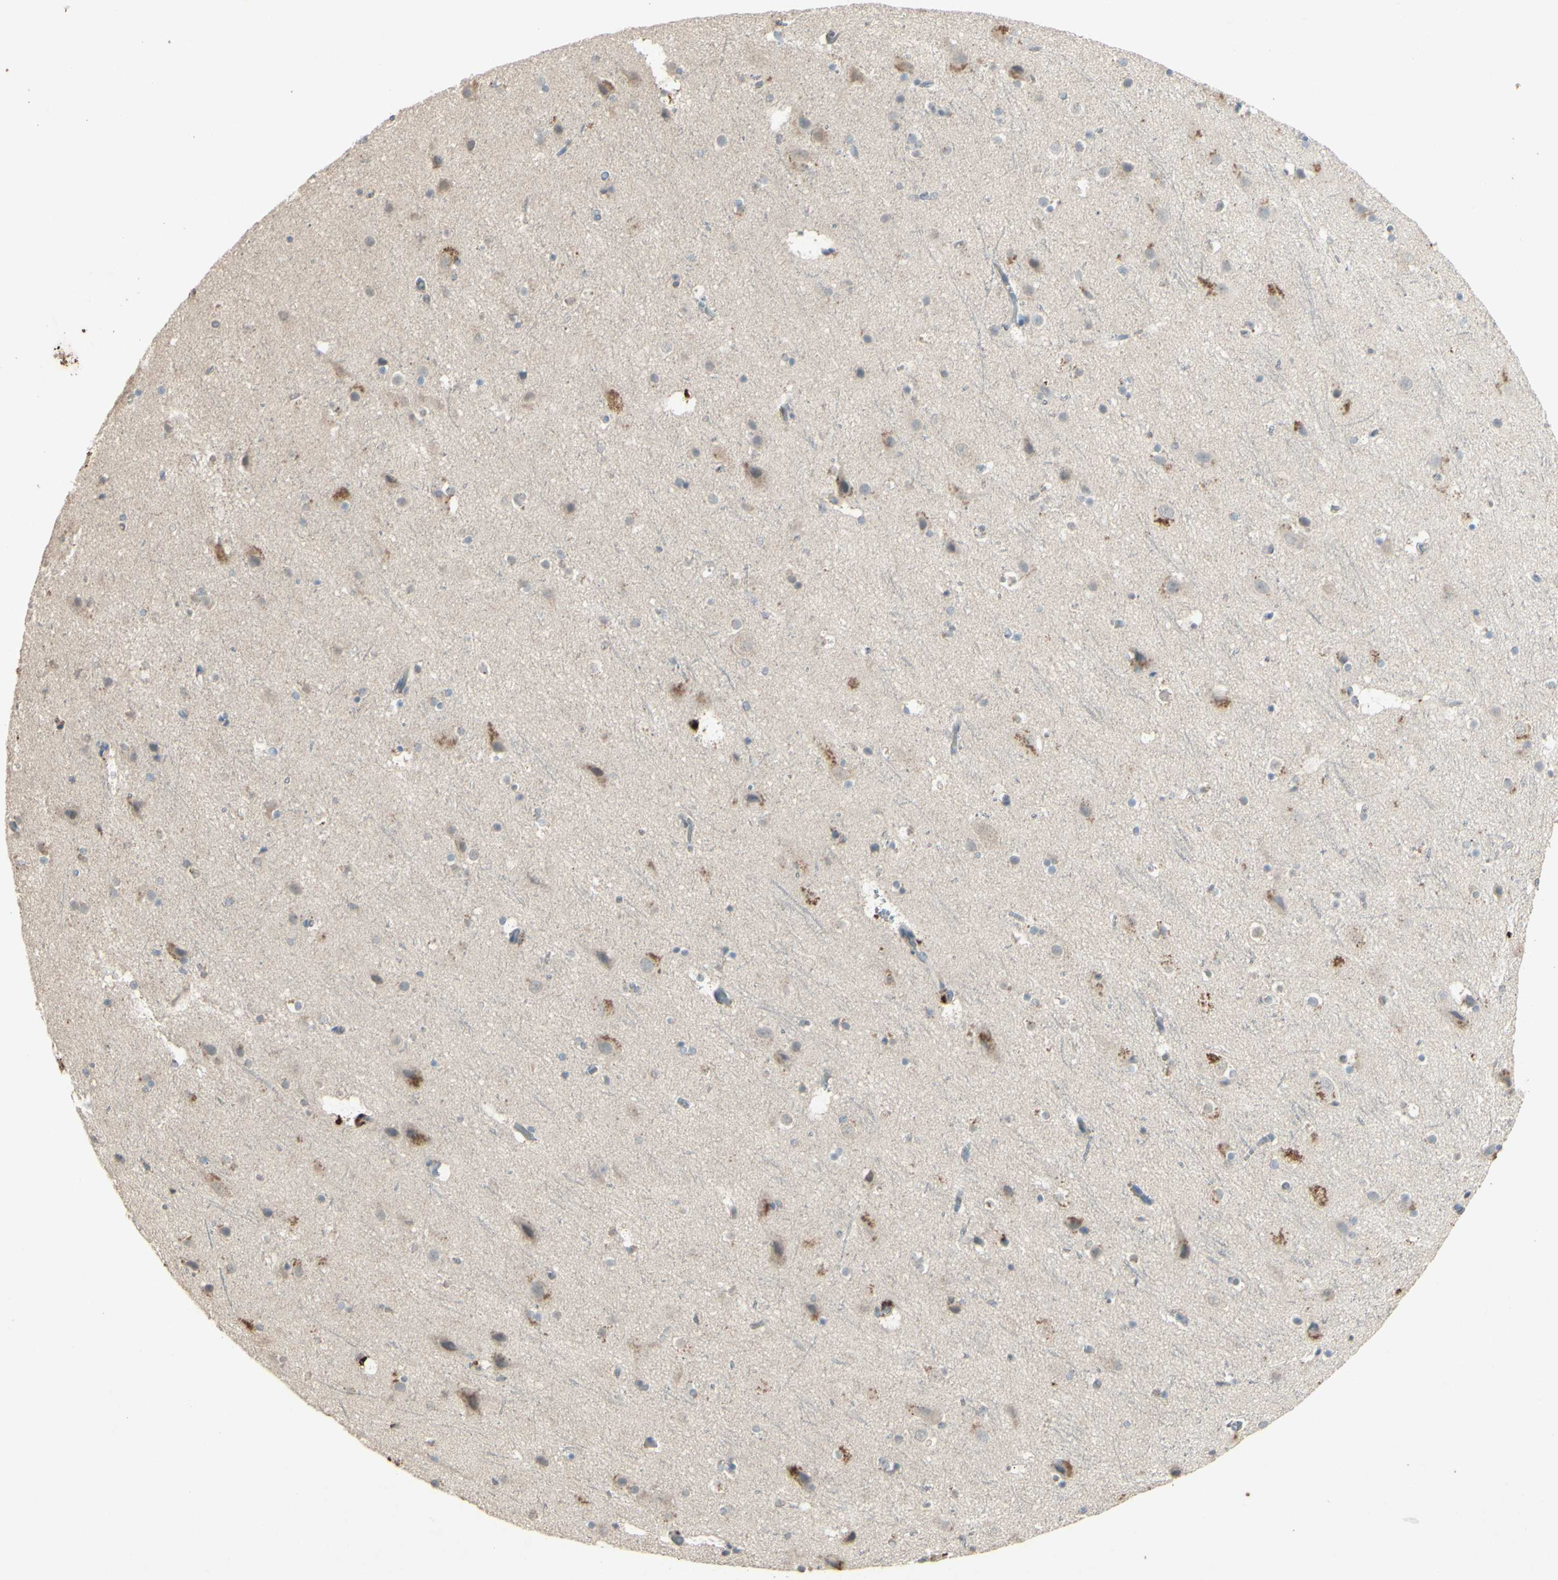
{"staining": {"intensity": "negative", "quantity": "none", "location": "none"}, "tissue": "cerebral cortex", "cell_type": "Endothelial cells", "image_type": "normal", "snomed": [{"axis": "morphology", "description": "Normal tissue, NOS"}, {"axis": "topography", "description": "Cerebral cortex"}], "caption": "High magnification brightfield microscopy of normal cerebral cortex stained with DAB (brown) and counterstained with hematoxylin (blue): endothelial cells show no significant positivity. Nuclei are stained in blue.", "gene": "TIMM21", "patient": {"sex": "male", "age": 45}}